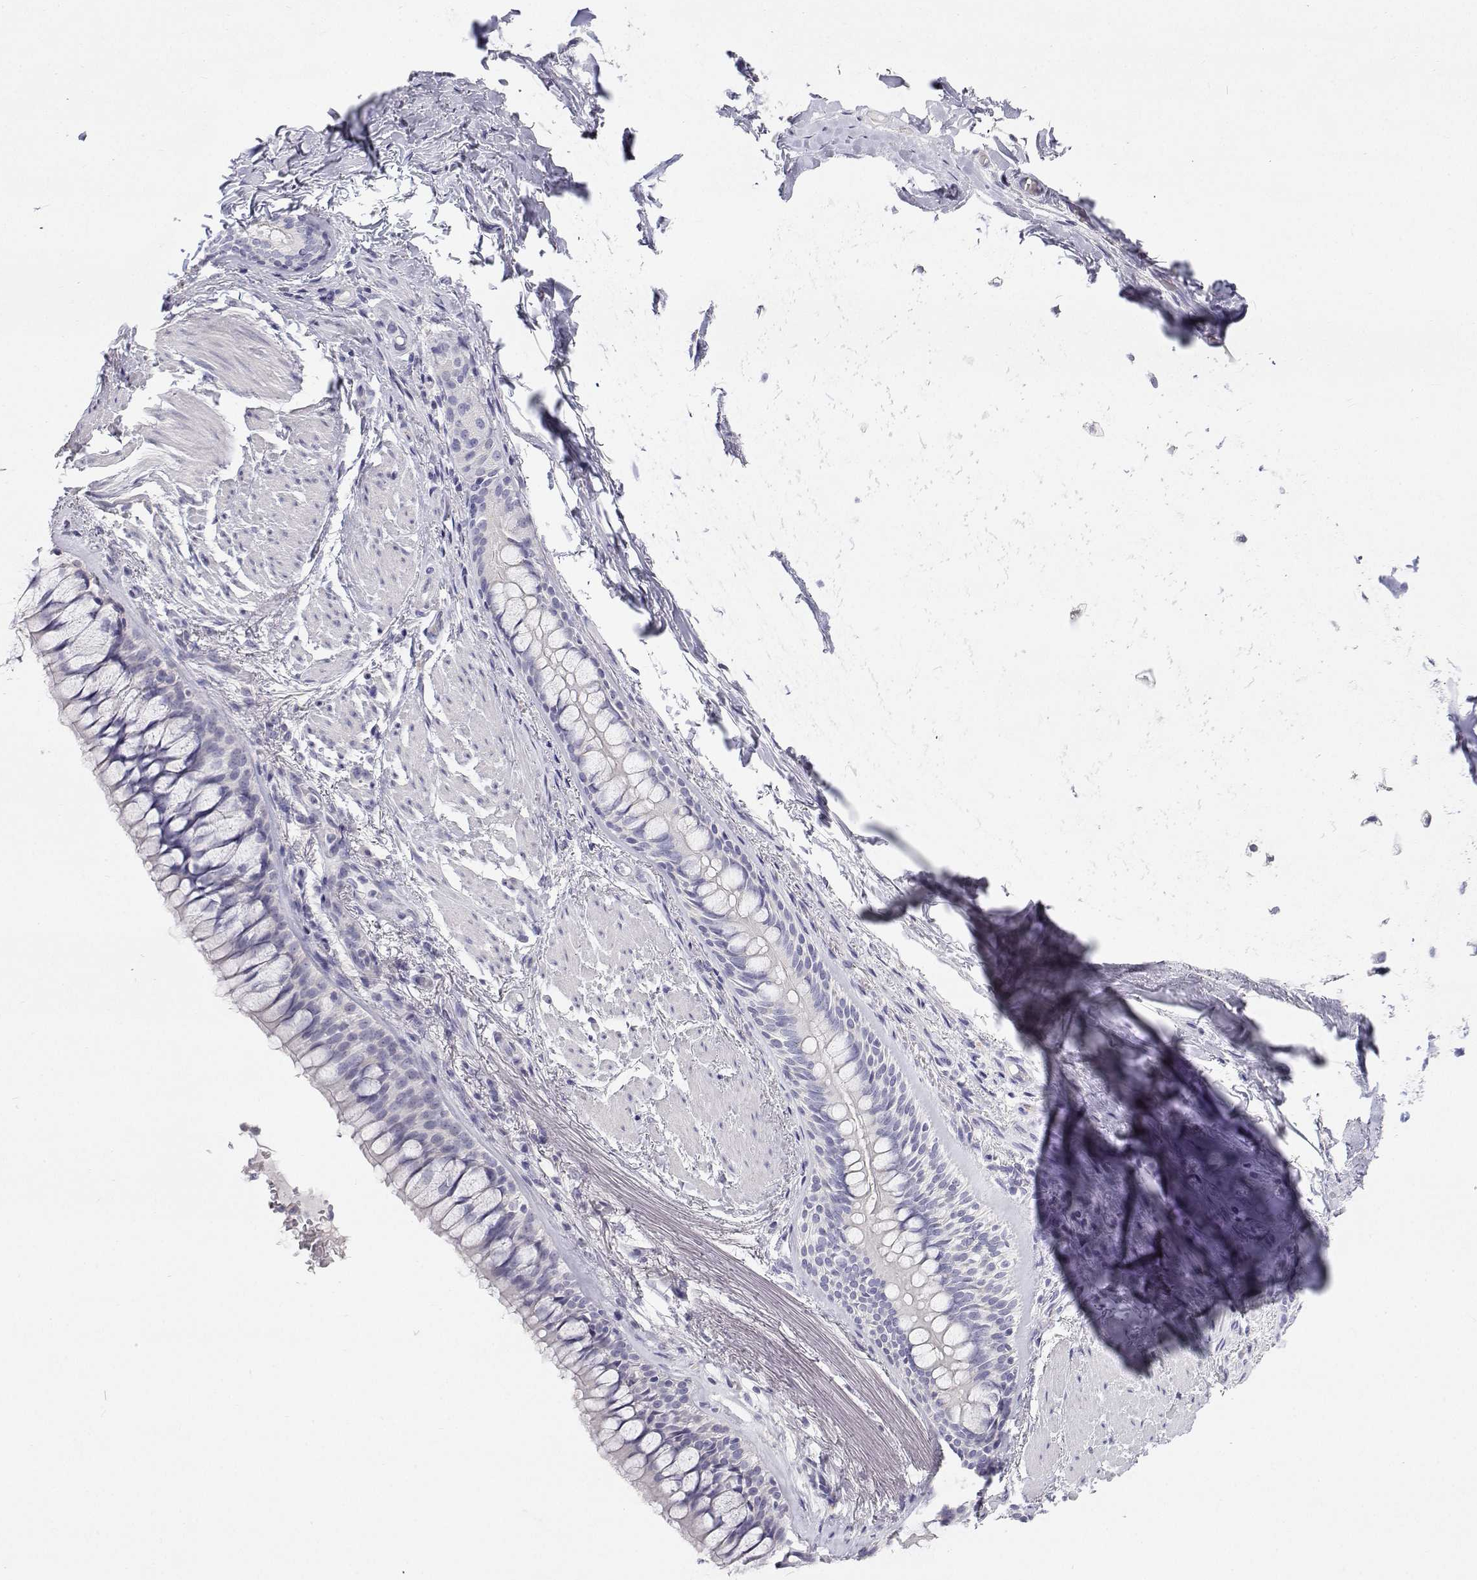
{"staining": {"intensity": "negative", "quantity": "none", "location": "none"}, "tissue": "soft tissue", "cell_type": "Chondrocytes", "image_type": "normal", "snomed": [{"axis": "morphology", "description": "Normal tissue, NOS"}, {"axis": "topography", "description": "Cartilage tissue"}, {"axis": "topography", "description": "Bronchus"}], "caption": "Image shows no protein staining in chondrocytes of normal soft tissue.", "gene": "NCR2", "patient": {"sex": "male", "age": 64}}